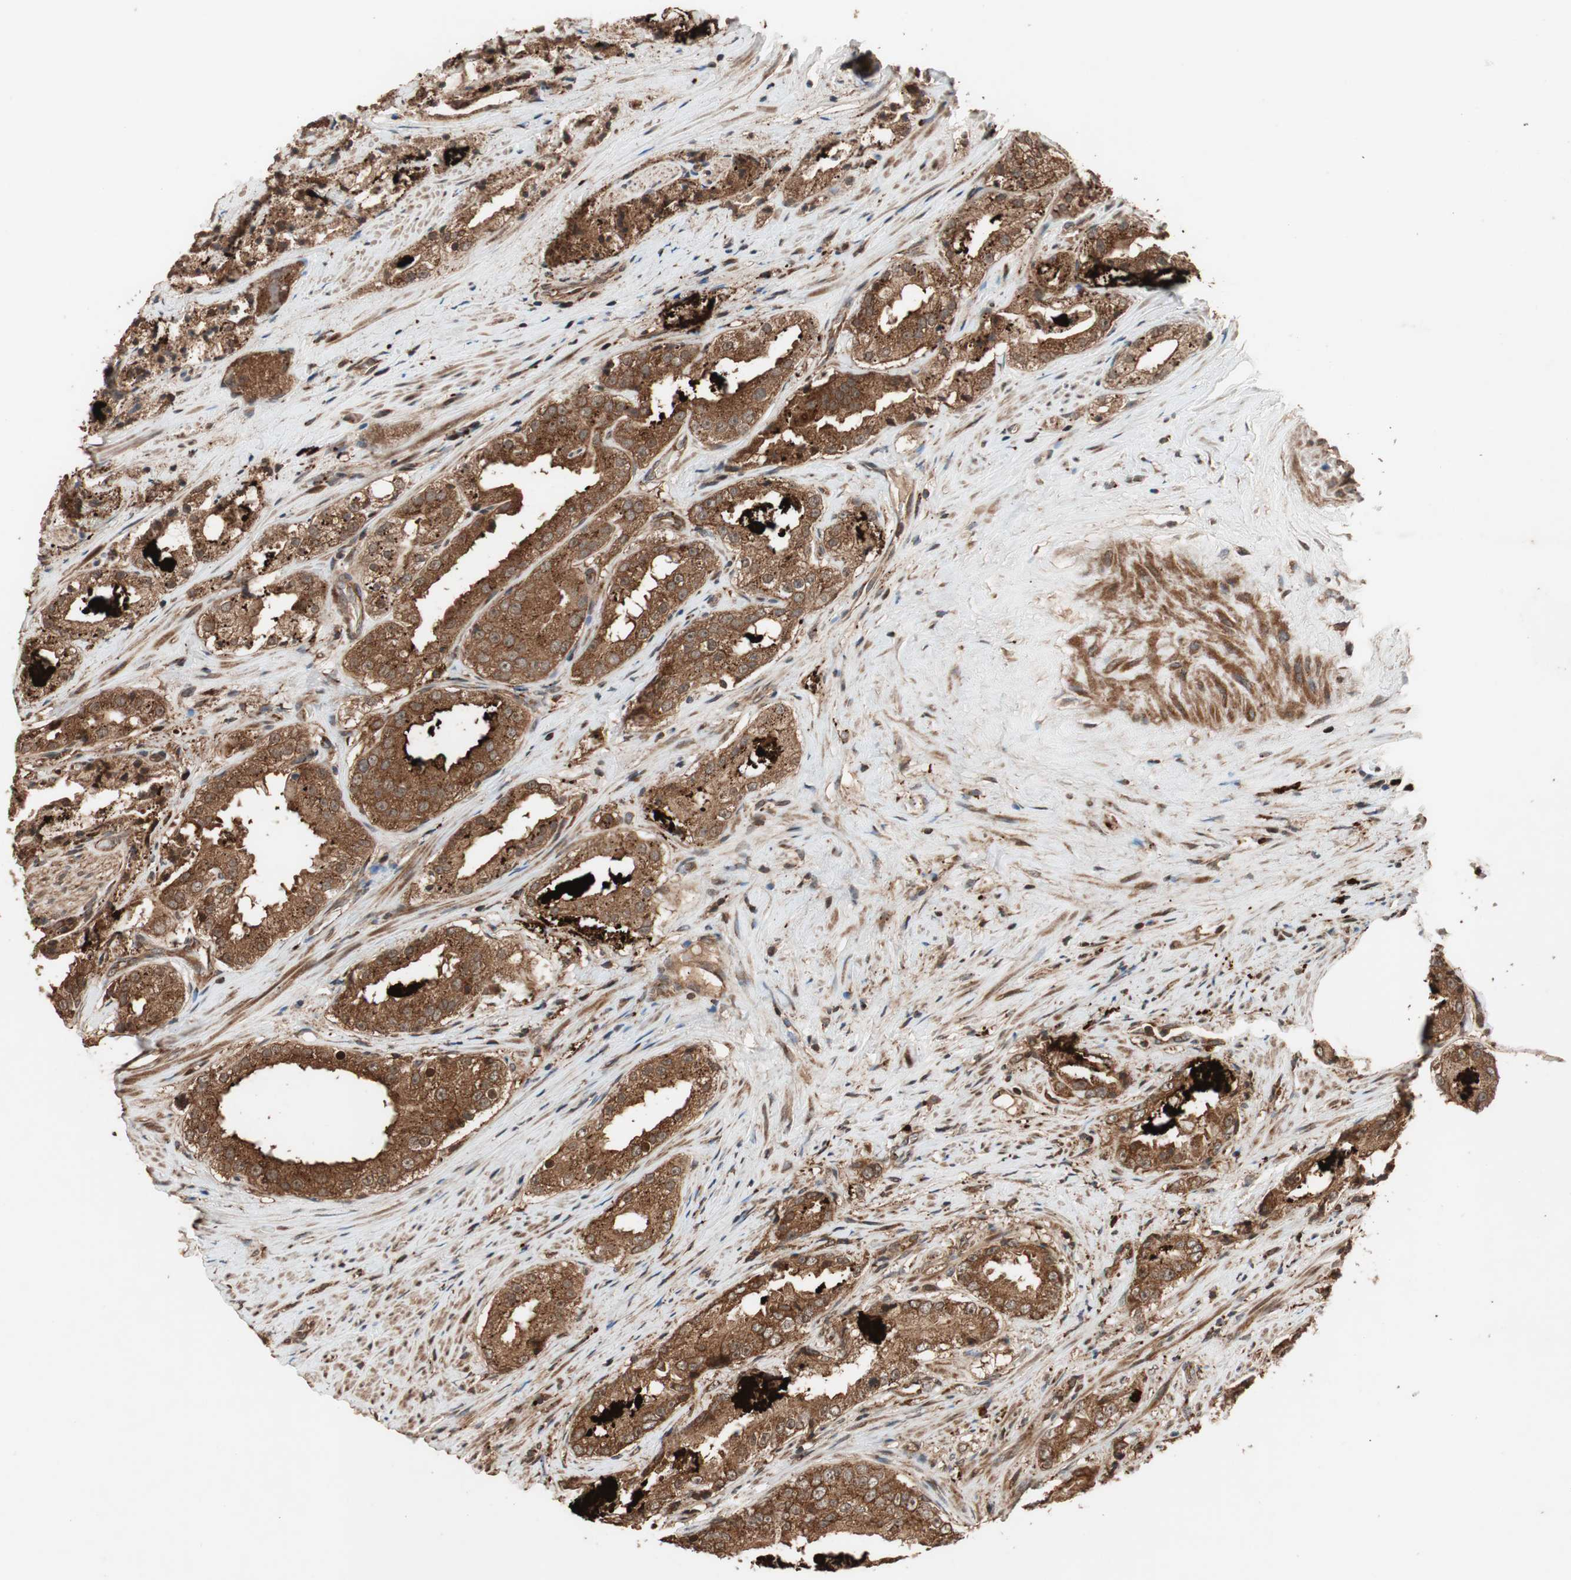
{"staining": {"intensity": "strong", "quantity": ">75%", "location": "cytoplasmic/membranous"}, "tissue": "prostate cancer", "cell_type": "Tumor cells", "image_type": "cancer", "snomed": [{"axis": "morphology", "description": "Adenocarcinoma, High grade"}, {"axis": "topography", "description": "Prostate"}], "caption": "Protein staining demonstrates strong cytoplasmic/membranous expression in approximately >75% of tumor cells in prostate cancer (adenocarcinoma (high-grade)).", "gene": "RAB1A", "patient": {"sex": "male", "age": 73}}